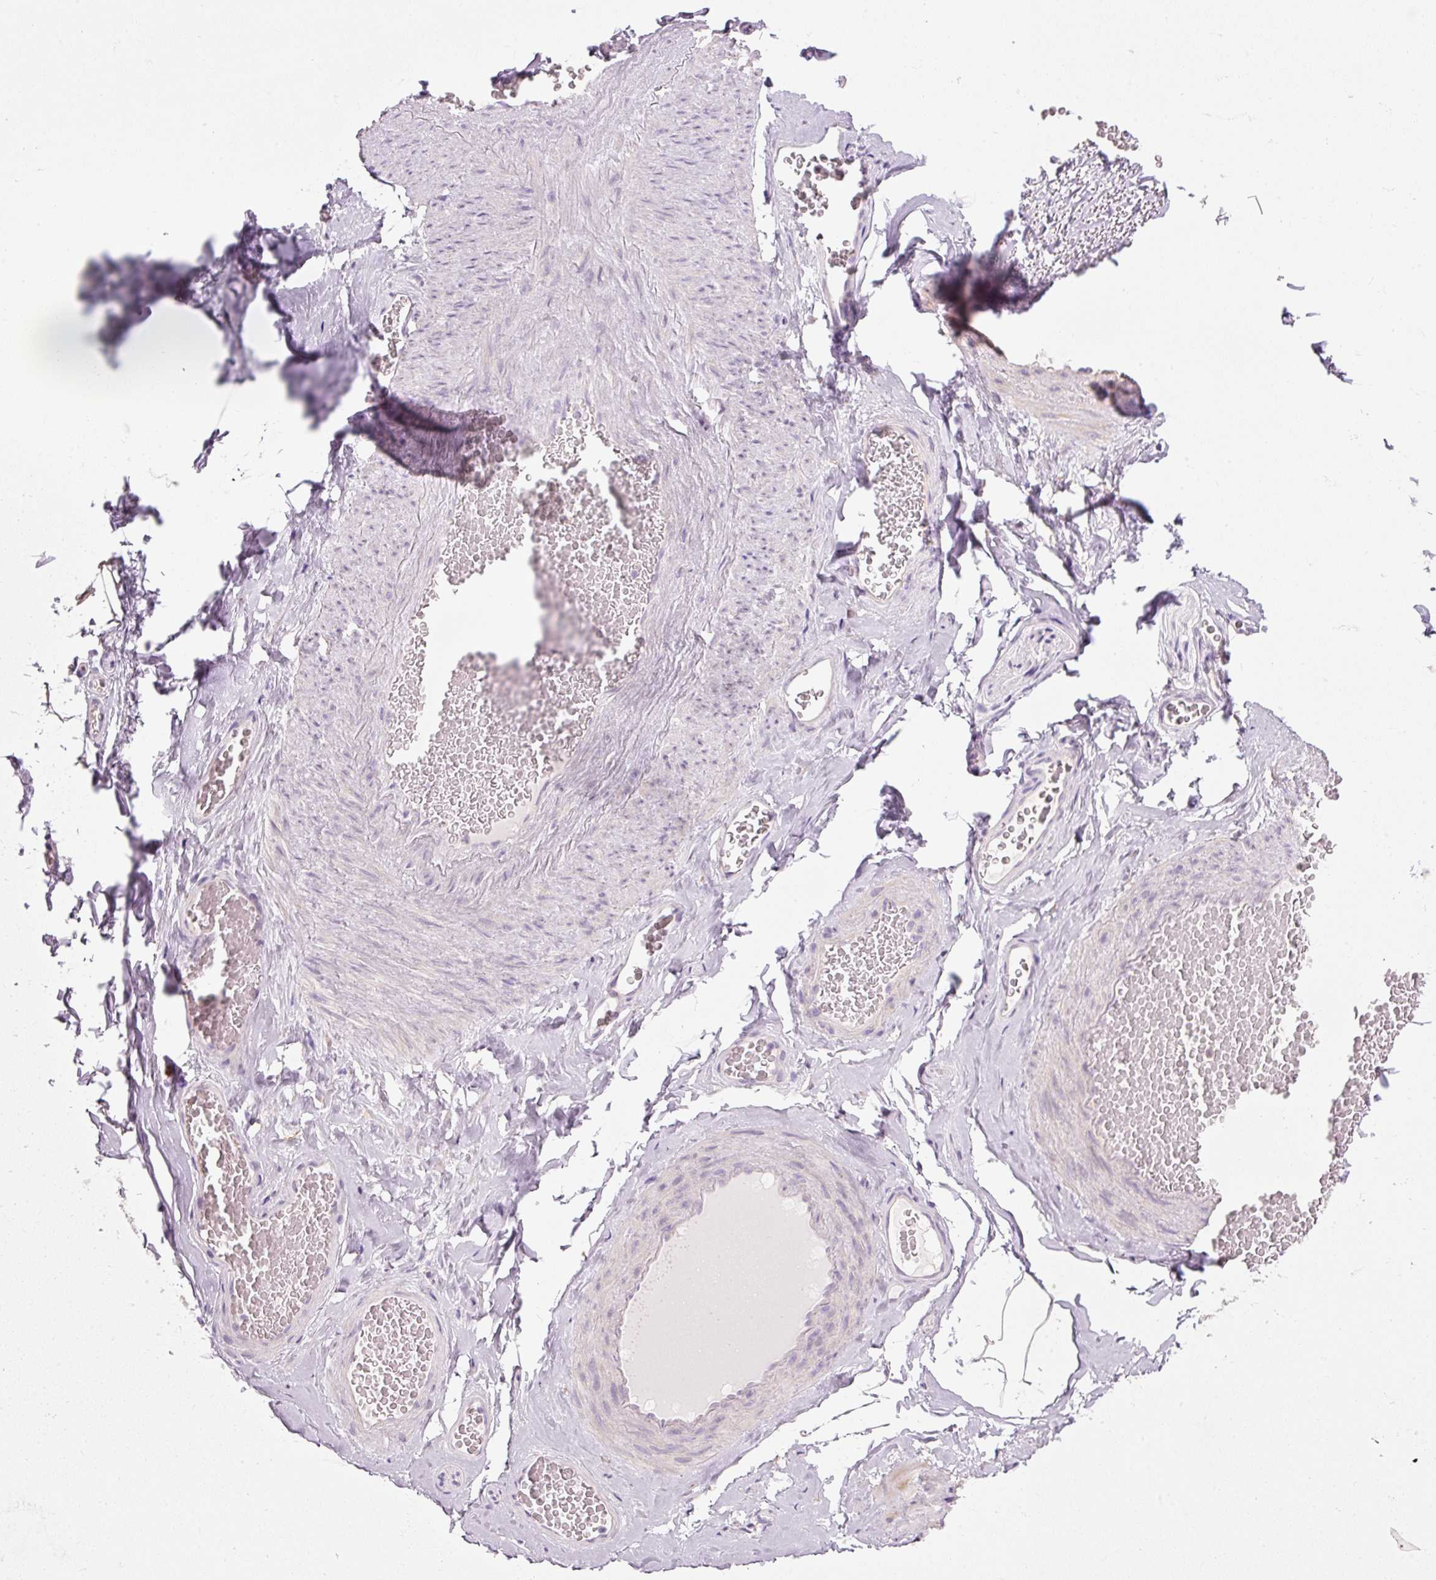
{"staining": {"intensity": "negative", "quantity": "none", "location": "none"}, "tissue": "adipose tissue", "cell_type": "Adipocytes", "image_type": "normal", "snomed": [{"axis": "morphology", "description": "Normal tissue, NOS"}, {"axis": "topography", "description": "Vascular tissue"}, {"axis": "topography", "description": "Peripheral nerve tissue"}], "caption": "Micrograph shows no significant protein expression in adipocytes of benign adipose tissue. (Stains: DAB (3,3'-diaminobenzidine) IHC with hematoxylin counter stain, Microscopy: brightfield microscopy at high magnification).", "gene": "HAX1", "patient": {"sex": "male", "age": 41}}